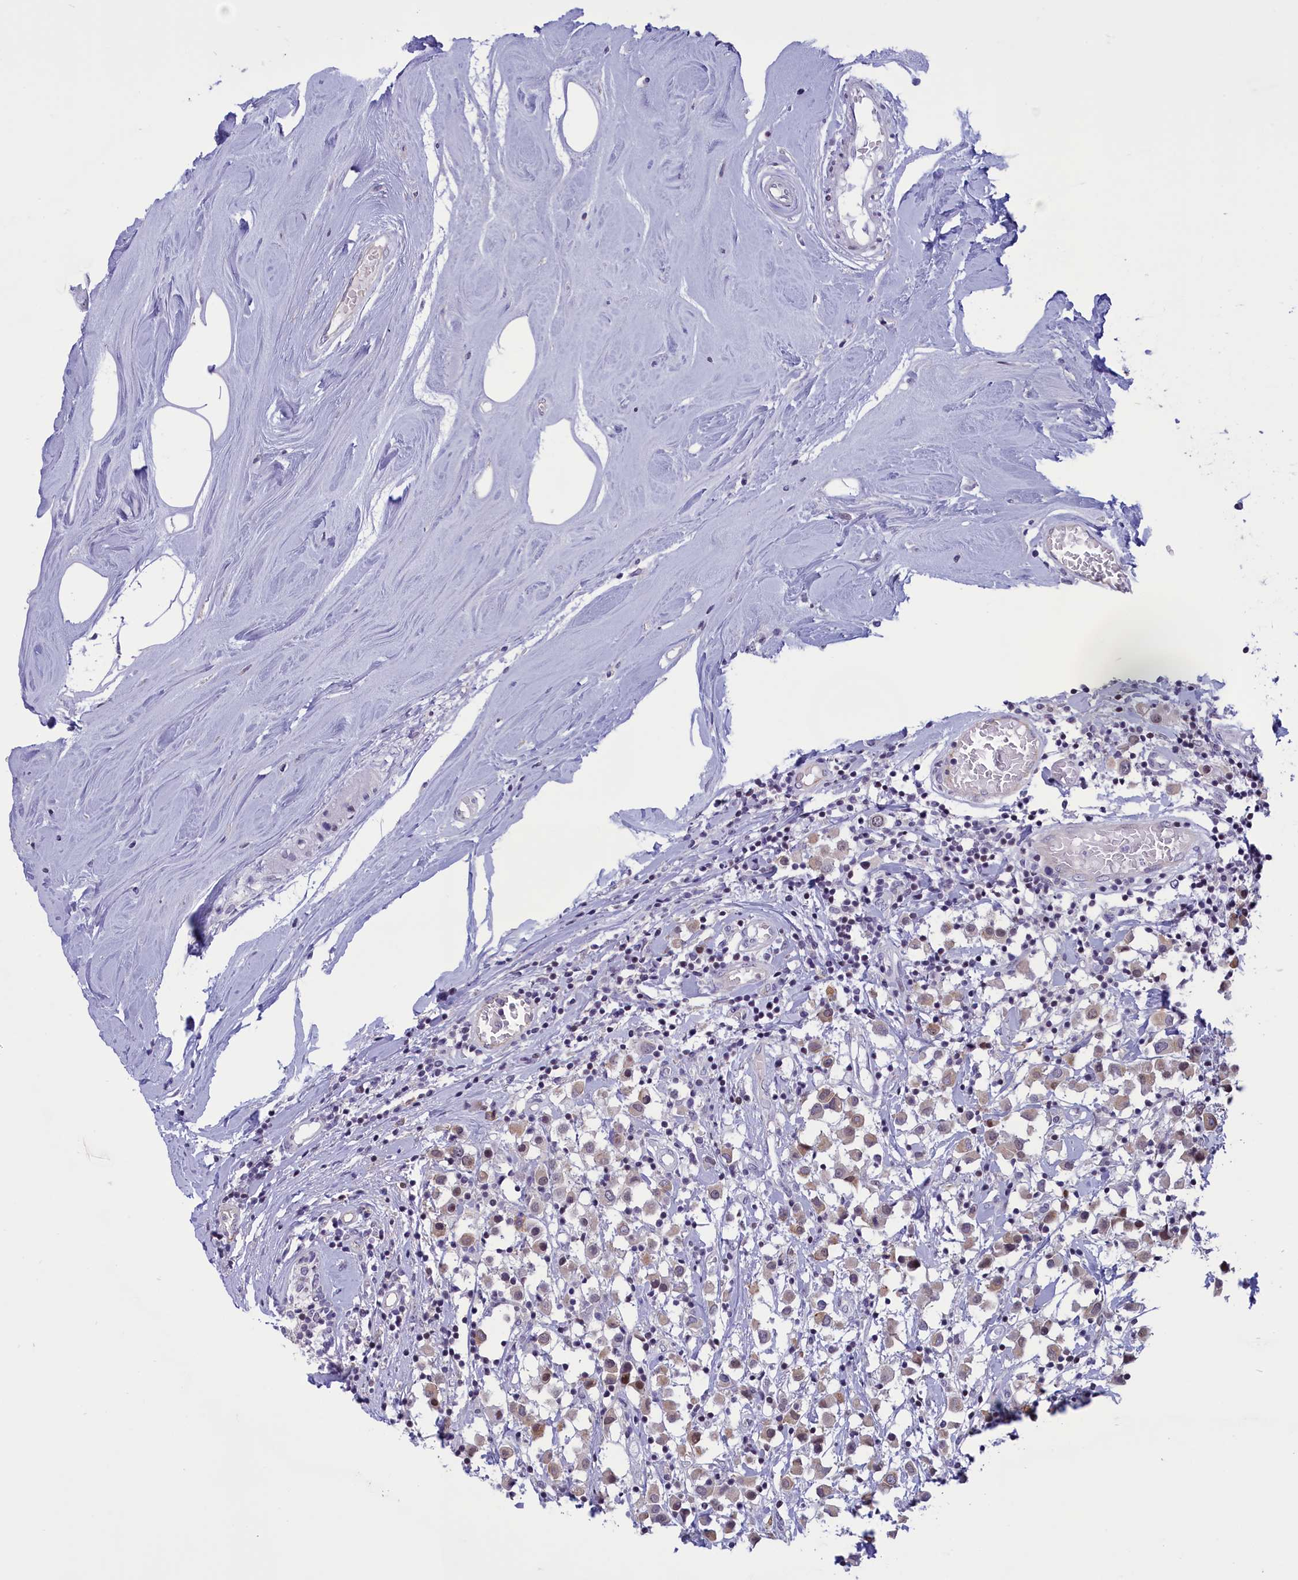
{"staining": {"intensity": "weak", "quantity": "25%-75%", "location": "cytoplasmic/membranous,nuclear"}, "tissue": "breast cancer", "cell_type": "Tumor cells", "image_type": "cancer", "snomed": [{"axis": "morphology", "description": "Duct carcinoma"}, {"axis": "topography", "description": "Breast"}], "caption": "IHC of breast cancer exhibits low levels of weak cytoplasmic/membranous and nuclear staining in approximately 25%-75% of tumor cells.", "gene": "CORO2A", "patient": {"sex": "female", "age": 61}}